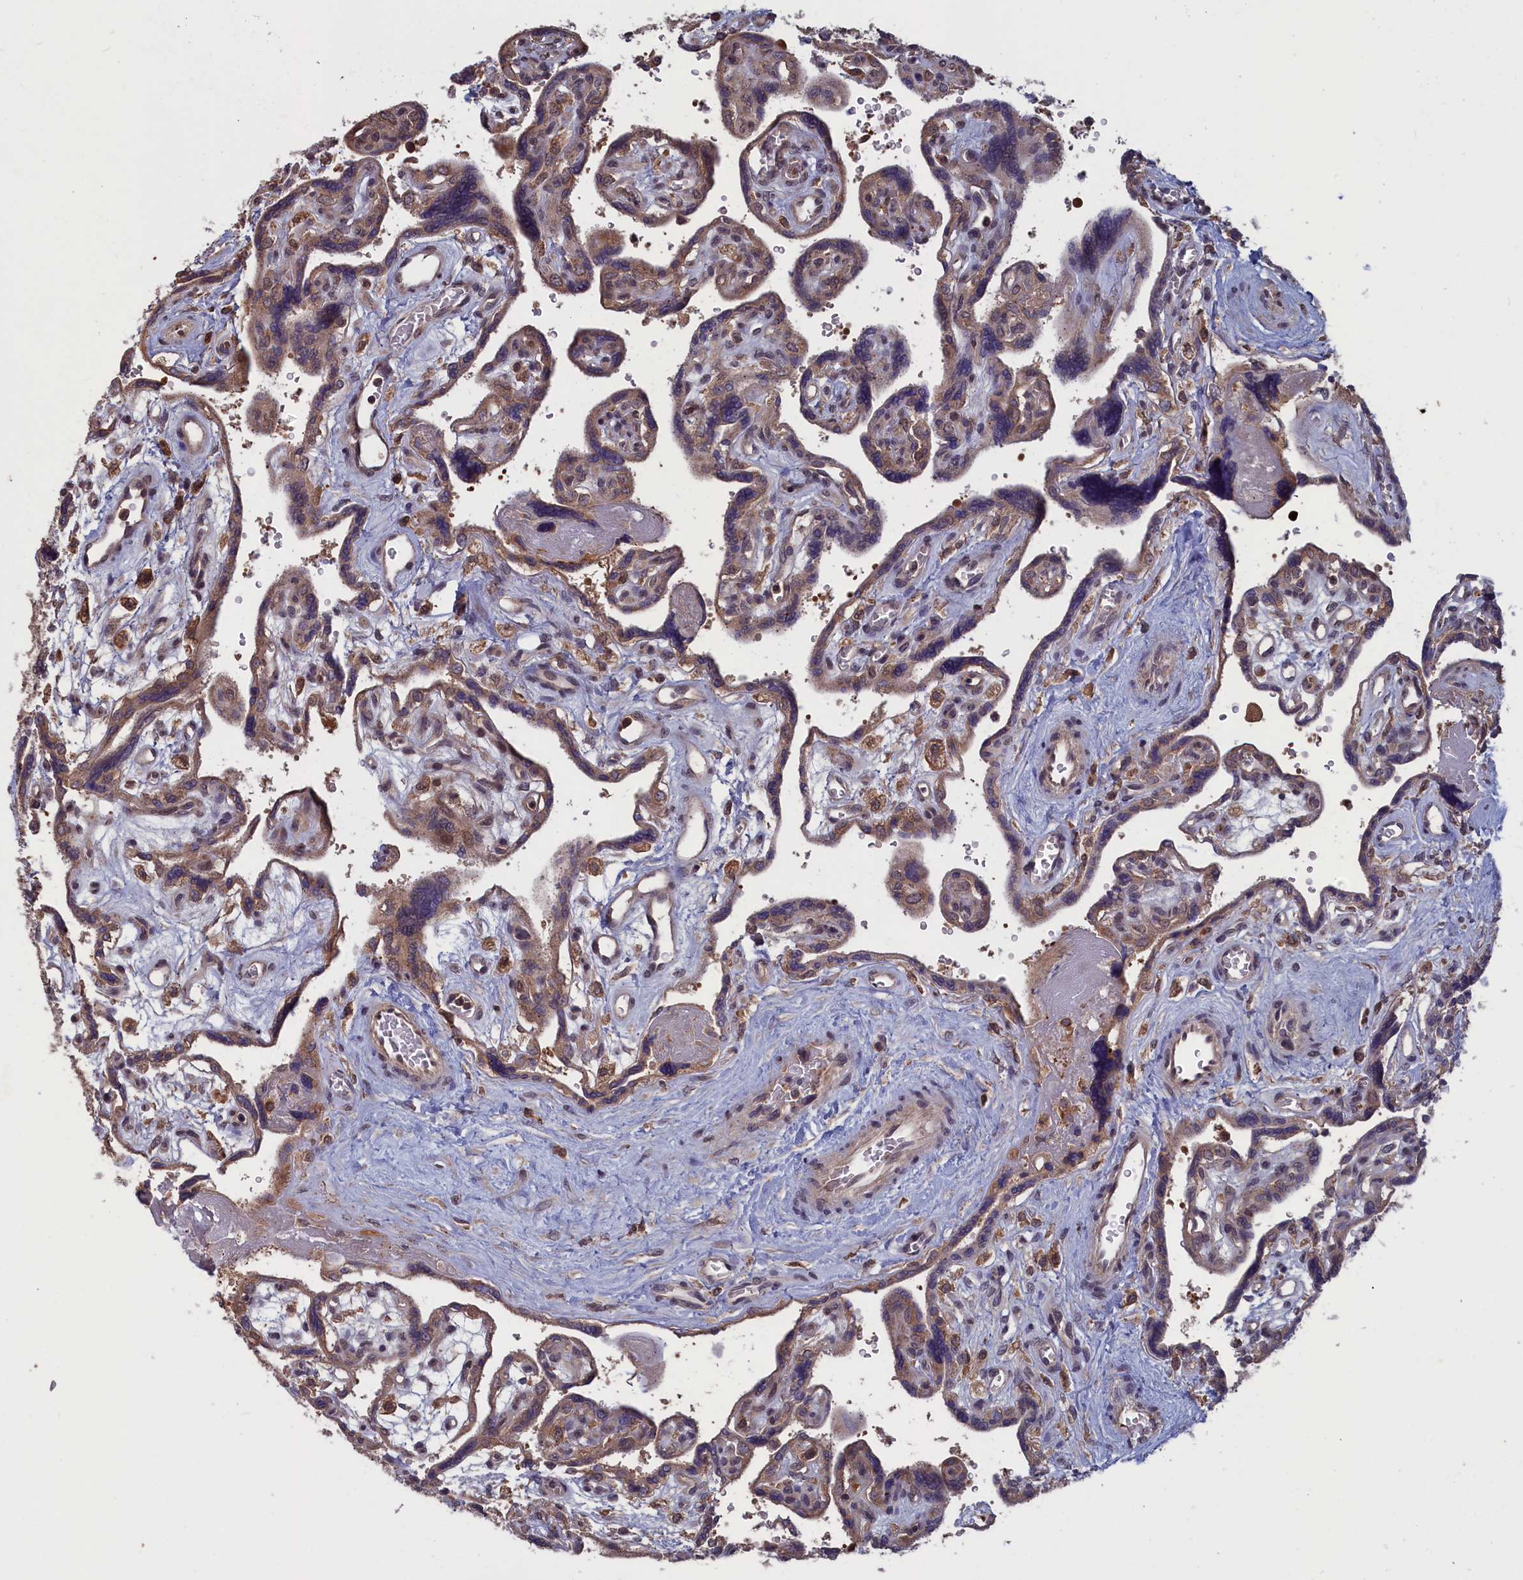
{"staining": {"intensity": "moderate", "quantity": ">75%", "location": "cytoplasmic/membranous"}, "tissue": "placenta", "cell_type": "Trophoblastic cells", "image_type": "normal", "snomed": [{"axis": "morphology", "description": "Normal tissue, NOS"}, {"axis": "topography", "description": "Placenta"}], "caption": "Placenta was stained to show a protein in brown. There is medium levels of moderate cytoplasmic/membranous positivity in about >75% of trophoblastic cells. (IHC, brightfield microscopy, high magnification).", "gene": "CACTIN", "patient": {"sex": "female", "age": 39}}